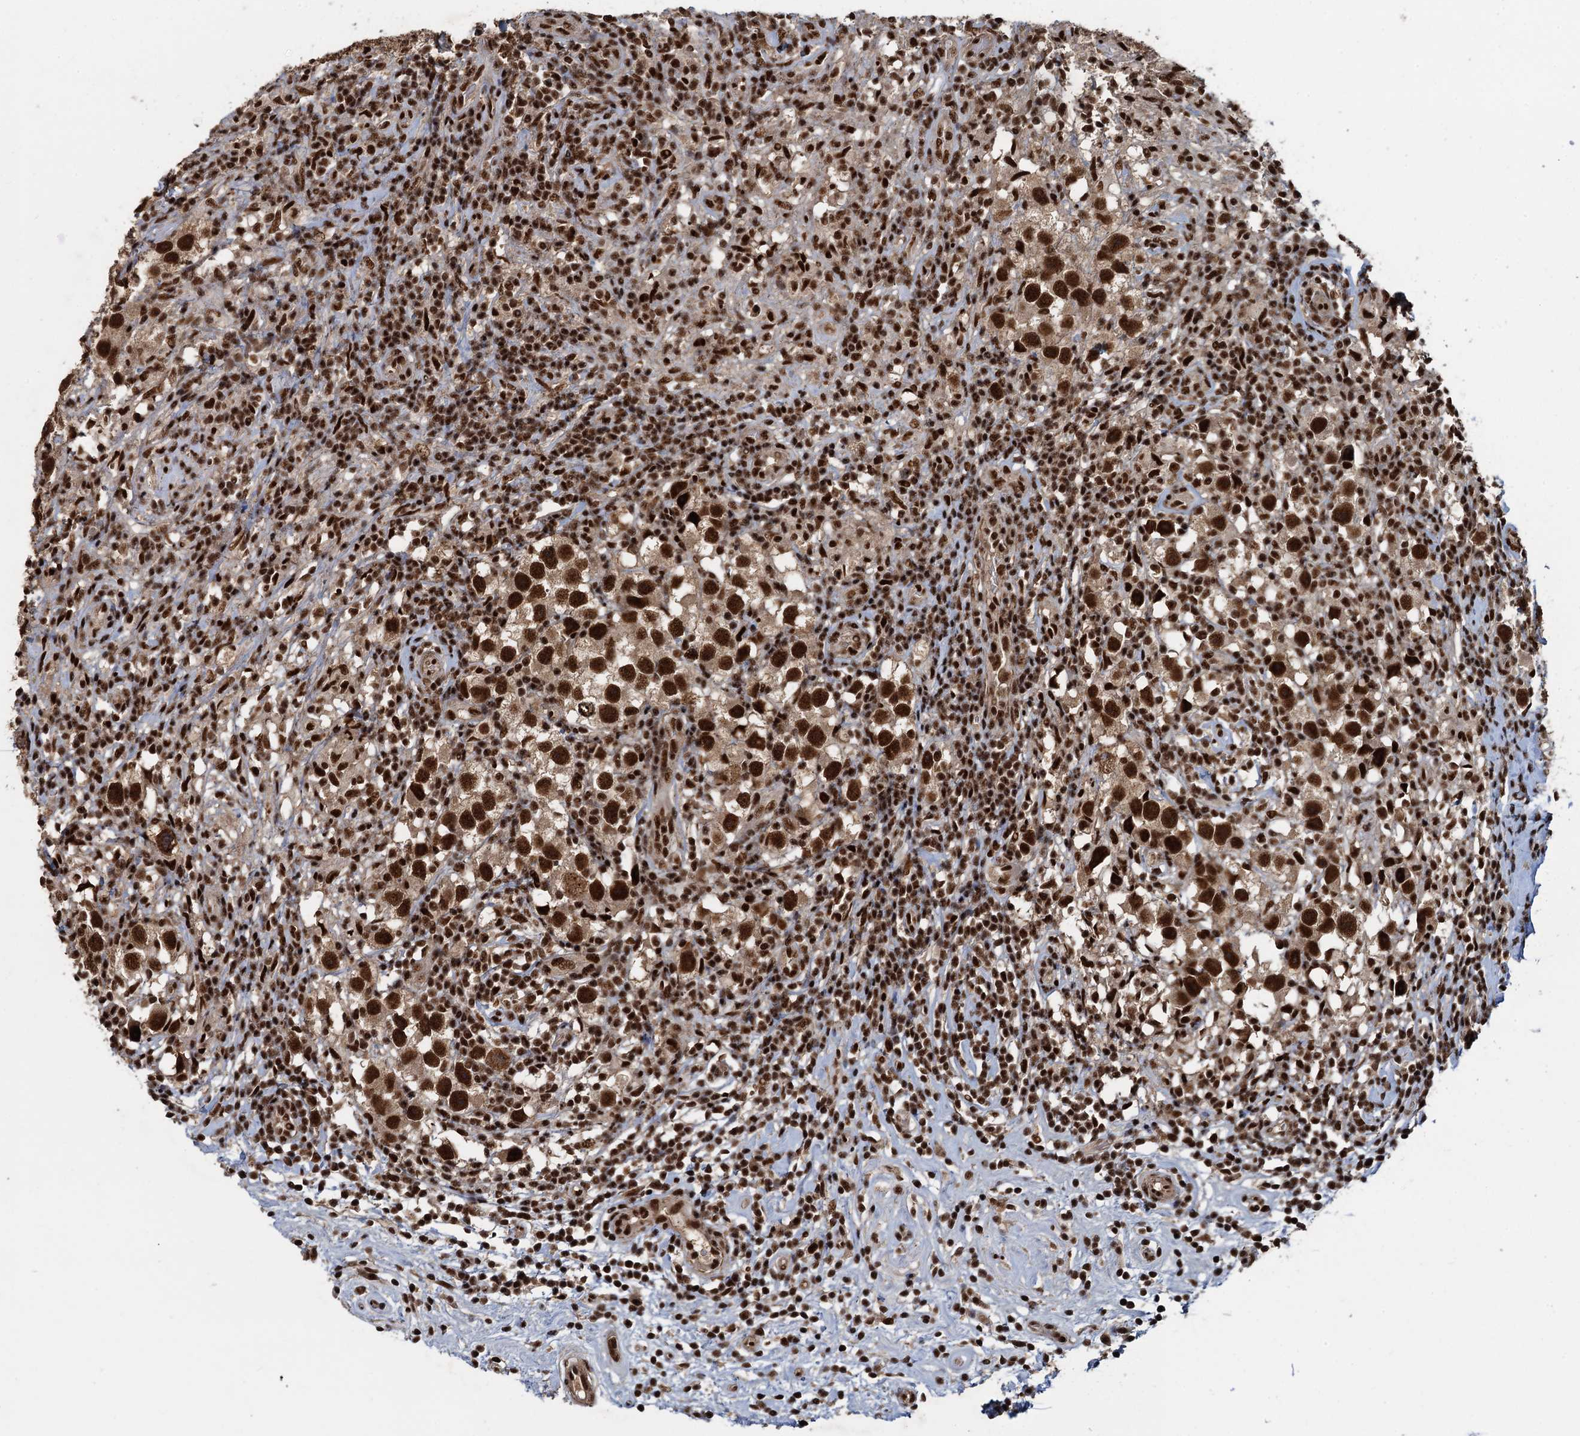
{"staining": {"intensity": "strong", "quantity": ">75%", "location": "nuclear"}, "tissue": "testis cancer", "cell_type": "Tumor cells", "image_type": "cancer", "snomed": [{"axis": "morphology", "description": "Seminoma, NOS"}, {"axis": "topography", "description": "Testis"}], "caption": "The image exhibits staining of testis cancer (seminoma), revealing strong nuclear protein positivity (brown color) within tumor cells.", "gene": "ZC3H18", "patient": {"sex": "male", "age": 49}}